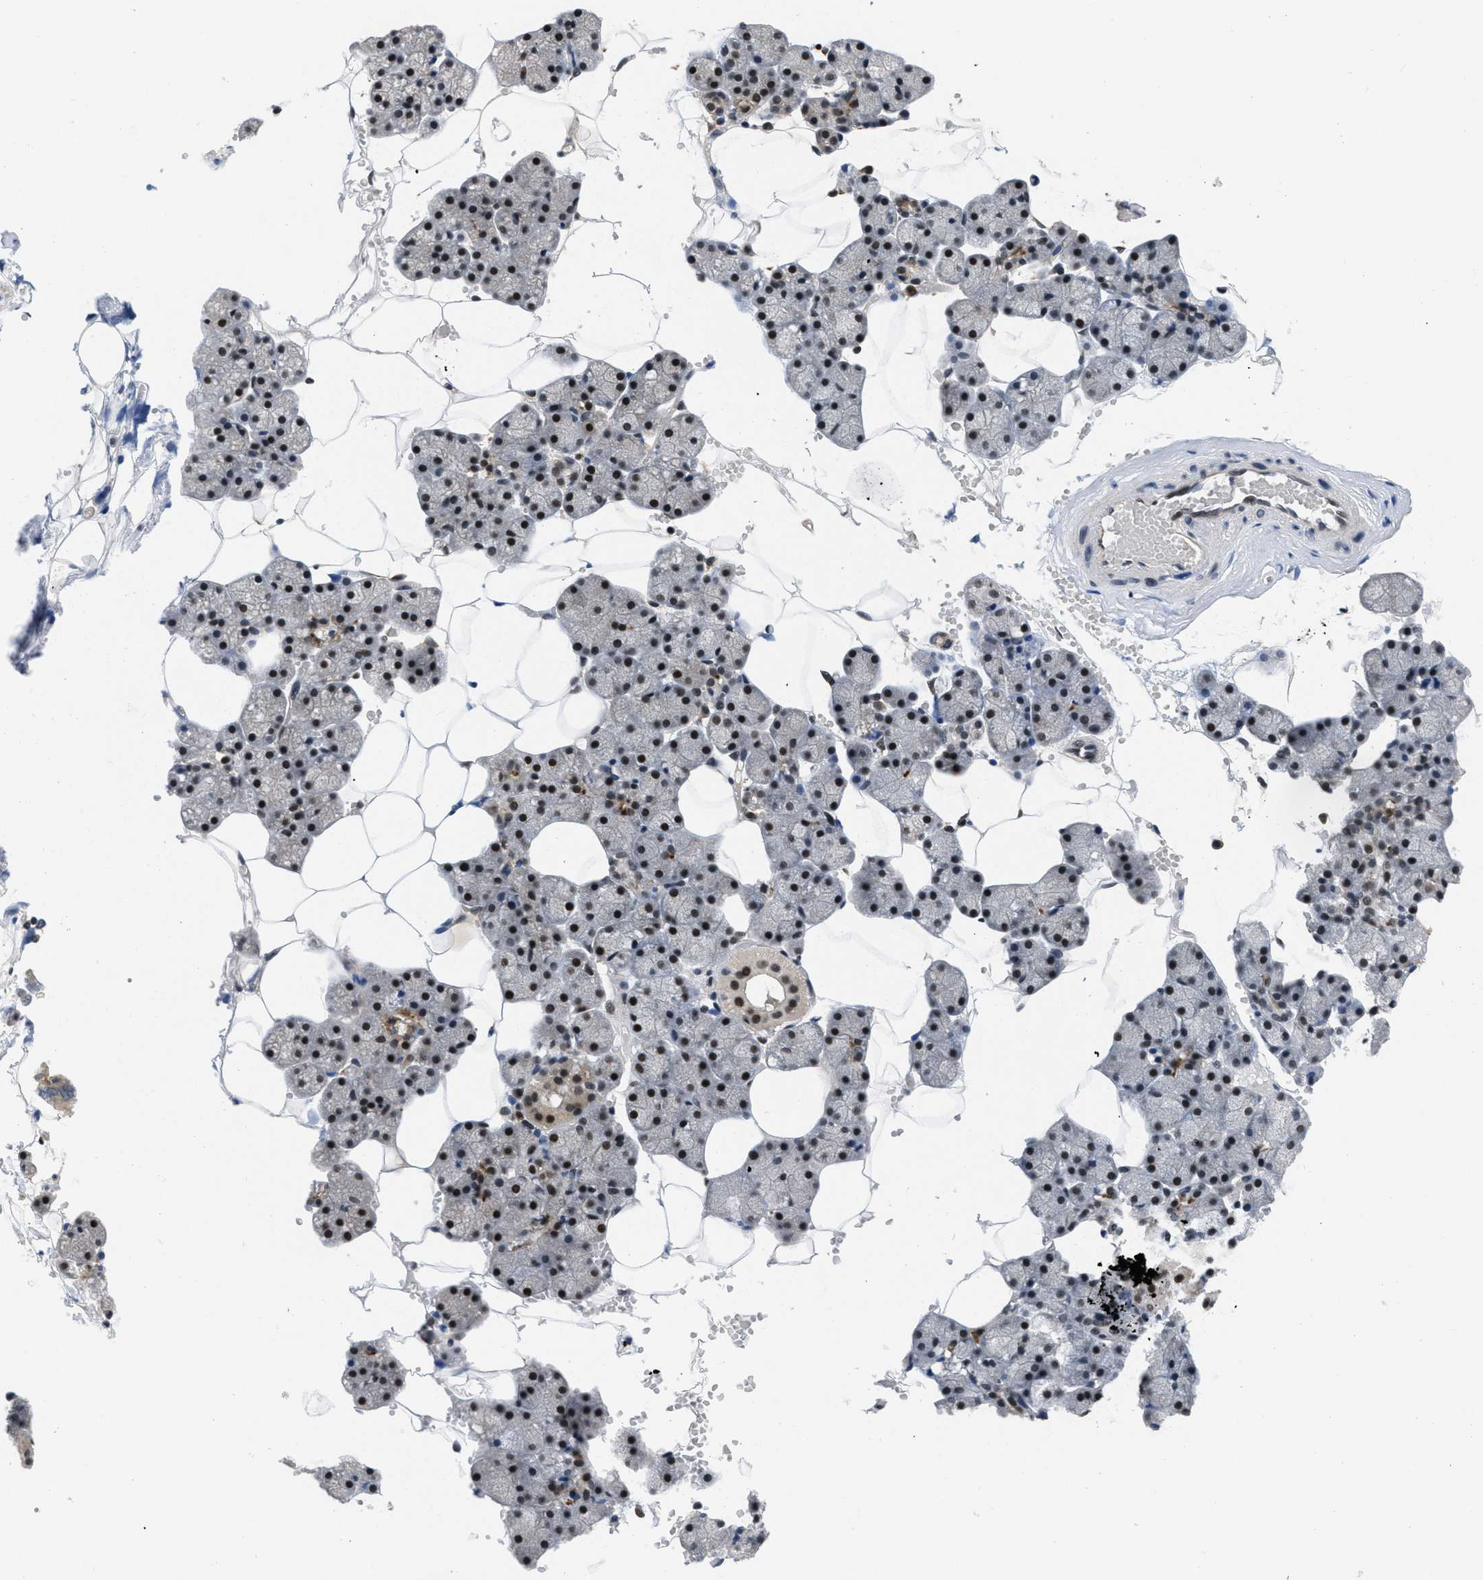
{"staining": {"intensity": "moderate", "quantity": ">75%", "location": "nuclear"}, "tissue": "salivary gland", "cell_type": "Glandular cells", "image_type": "normal", "snomed": [{"axis": "morphology", "description": "Normal tissue, NOS"}, {"axis": "topography", "description": "Salivary gland"}], "caption": "A micrograph showing moderate nuclear staining in approximately >75% of glandular cells in benign salivary gland, as visualized by brown immunohistochemical staining.", "gene": "CUL4B", "patient": {"sex": "male", "age": 62}}